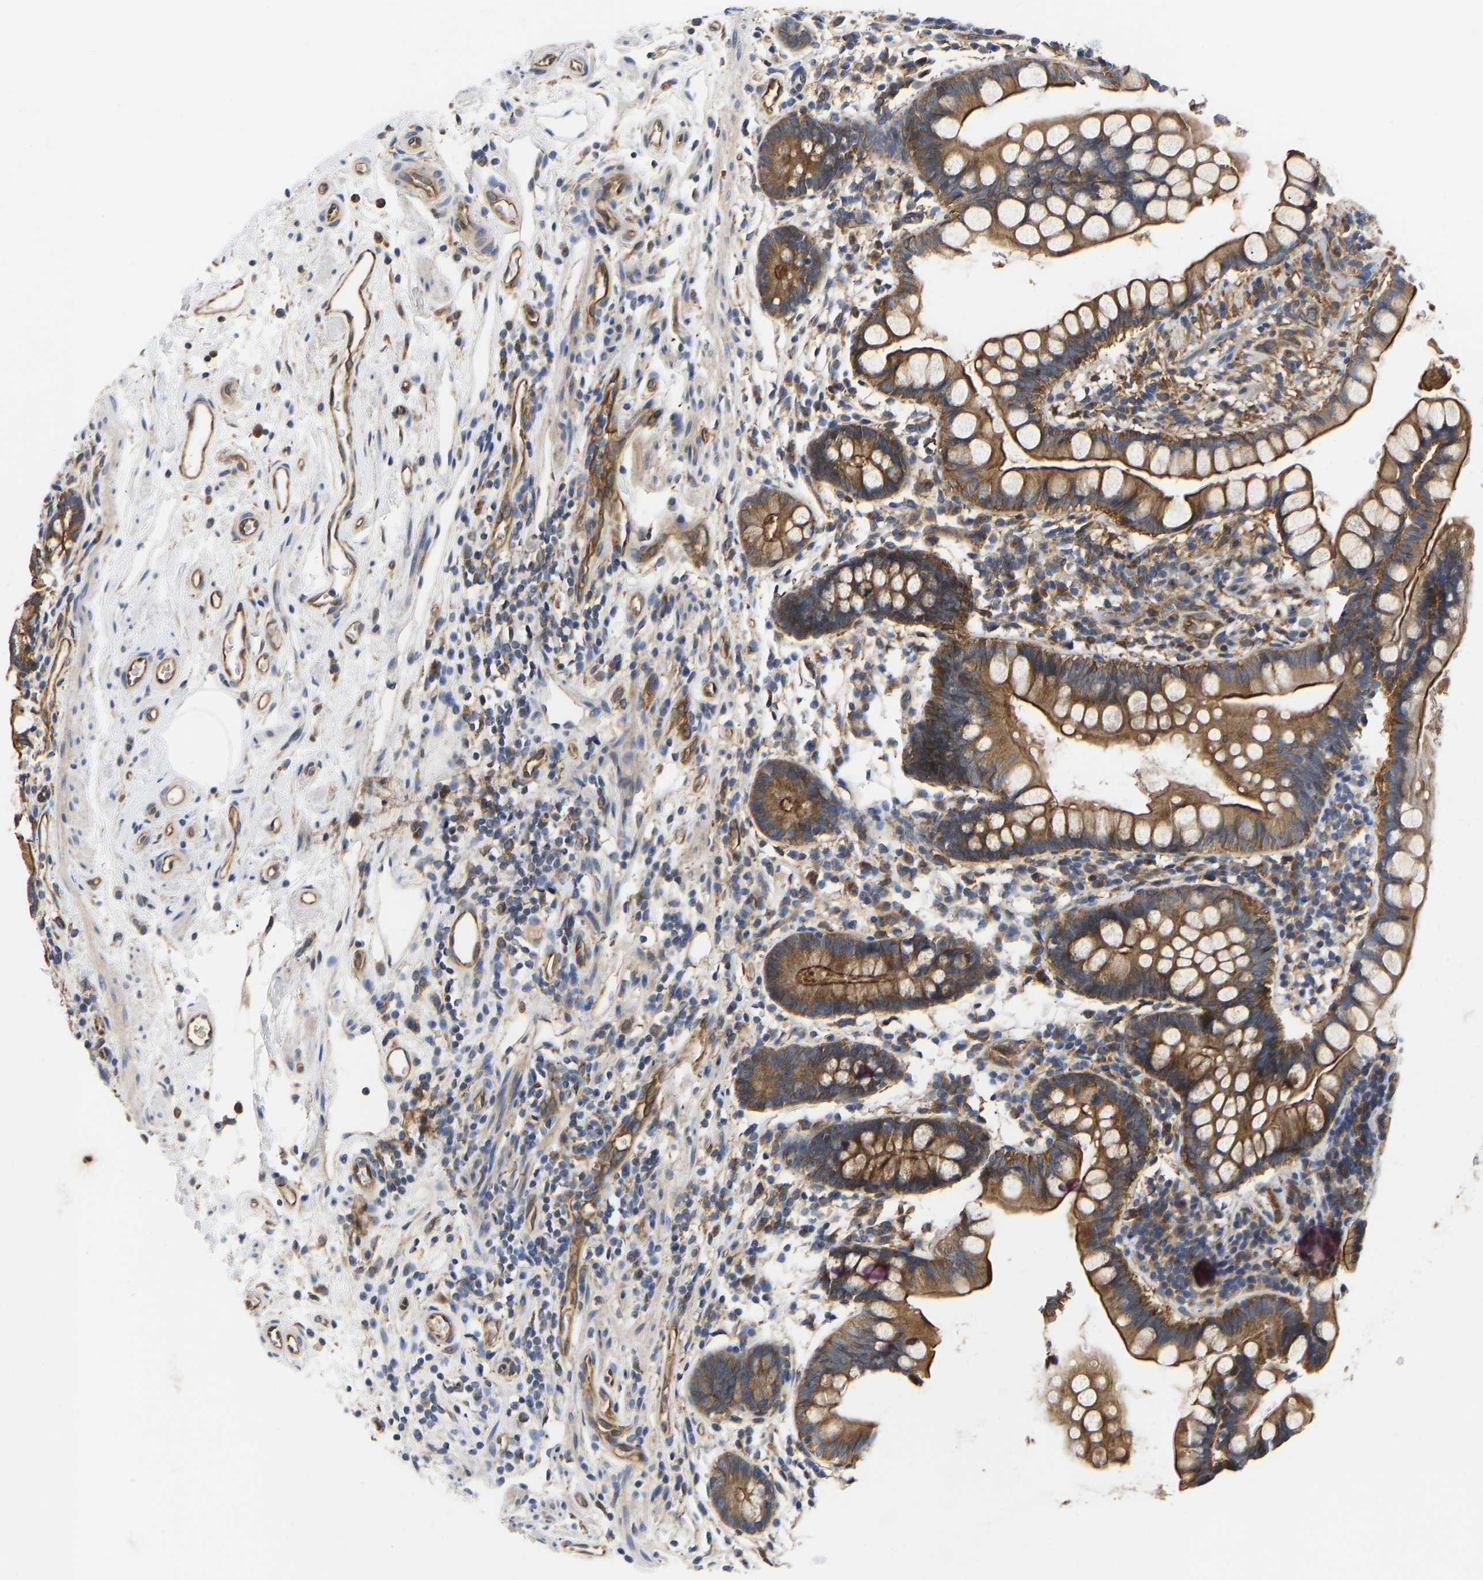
{"staining": {"intensity": "moderate", "quantity": ">75%", "location": "cytoplasmic/membranous"}, "tissue": "small intestine", "cell_type": "Glandular cells", "image_type": "normal", "snomed": [{"axis": "morphology", "description": "Normal tissue, NOS"}, {"axis": "topography", "description": "Small intestine"}], "caption": "Glandular cells demonstrate moderate cytoplasmic/membranous positivity in approximately >75% of cells in normal small intestine. The protein of interest is stained brown, and the nuclei are stained in blue (DAB IHC with brightfield microscopy, high magnification).", "gene": "FLNB", "patient": {"sex": "female", "age": 84}}